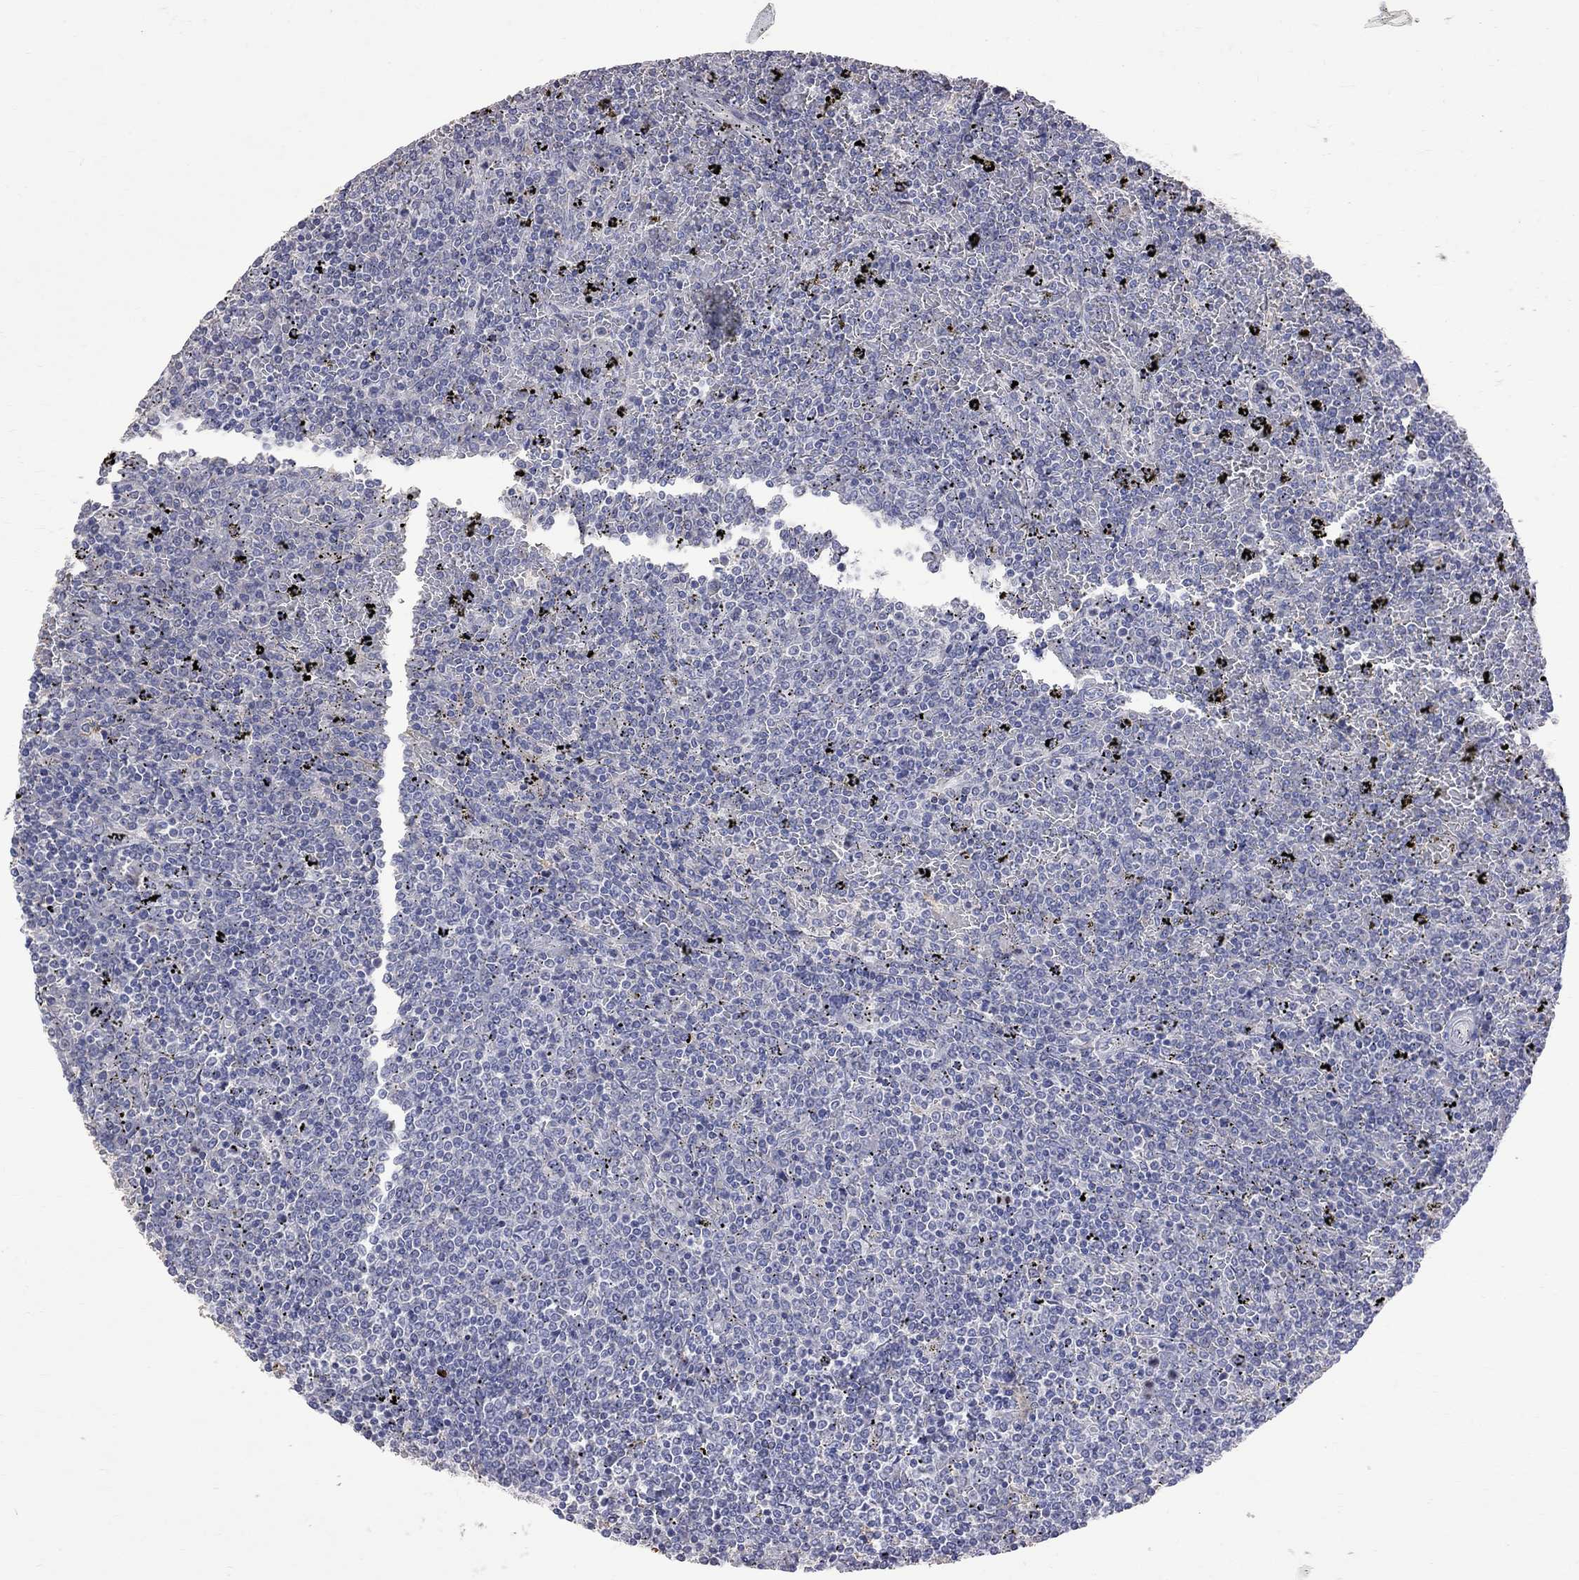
{"staining": {"intensity": "negative", "quantity": "none", "location": "none"}, "tissue": "lymphoma", "cell_type": "Tumor cells", "image_type": "cancer", "snomed": [{"axis": "morphology", "description": "Malignant lymphoma, non-Hodgkin's type, Low grade"}, {"axis": "topography", "description": "Spleen"}], "caption": "High power microscopy image of an IHC photomicrograph of low-grade malignant lymphoma, non-Hodgkin's type, revealing no significant staining in tumor cells.", "gene": "CKAP2", "patient": {"sex": "female", "age": 77}}